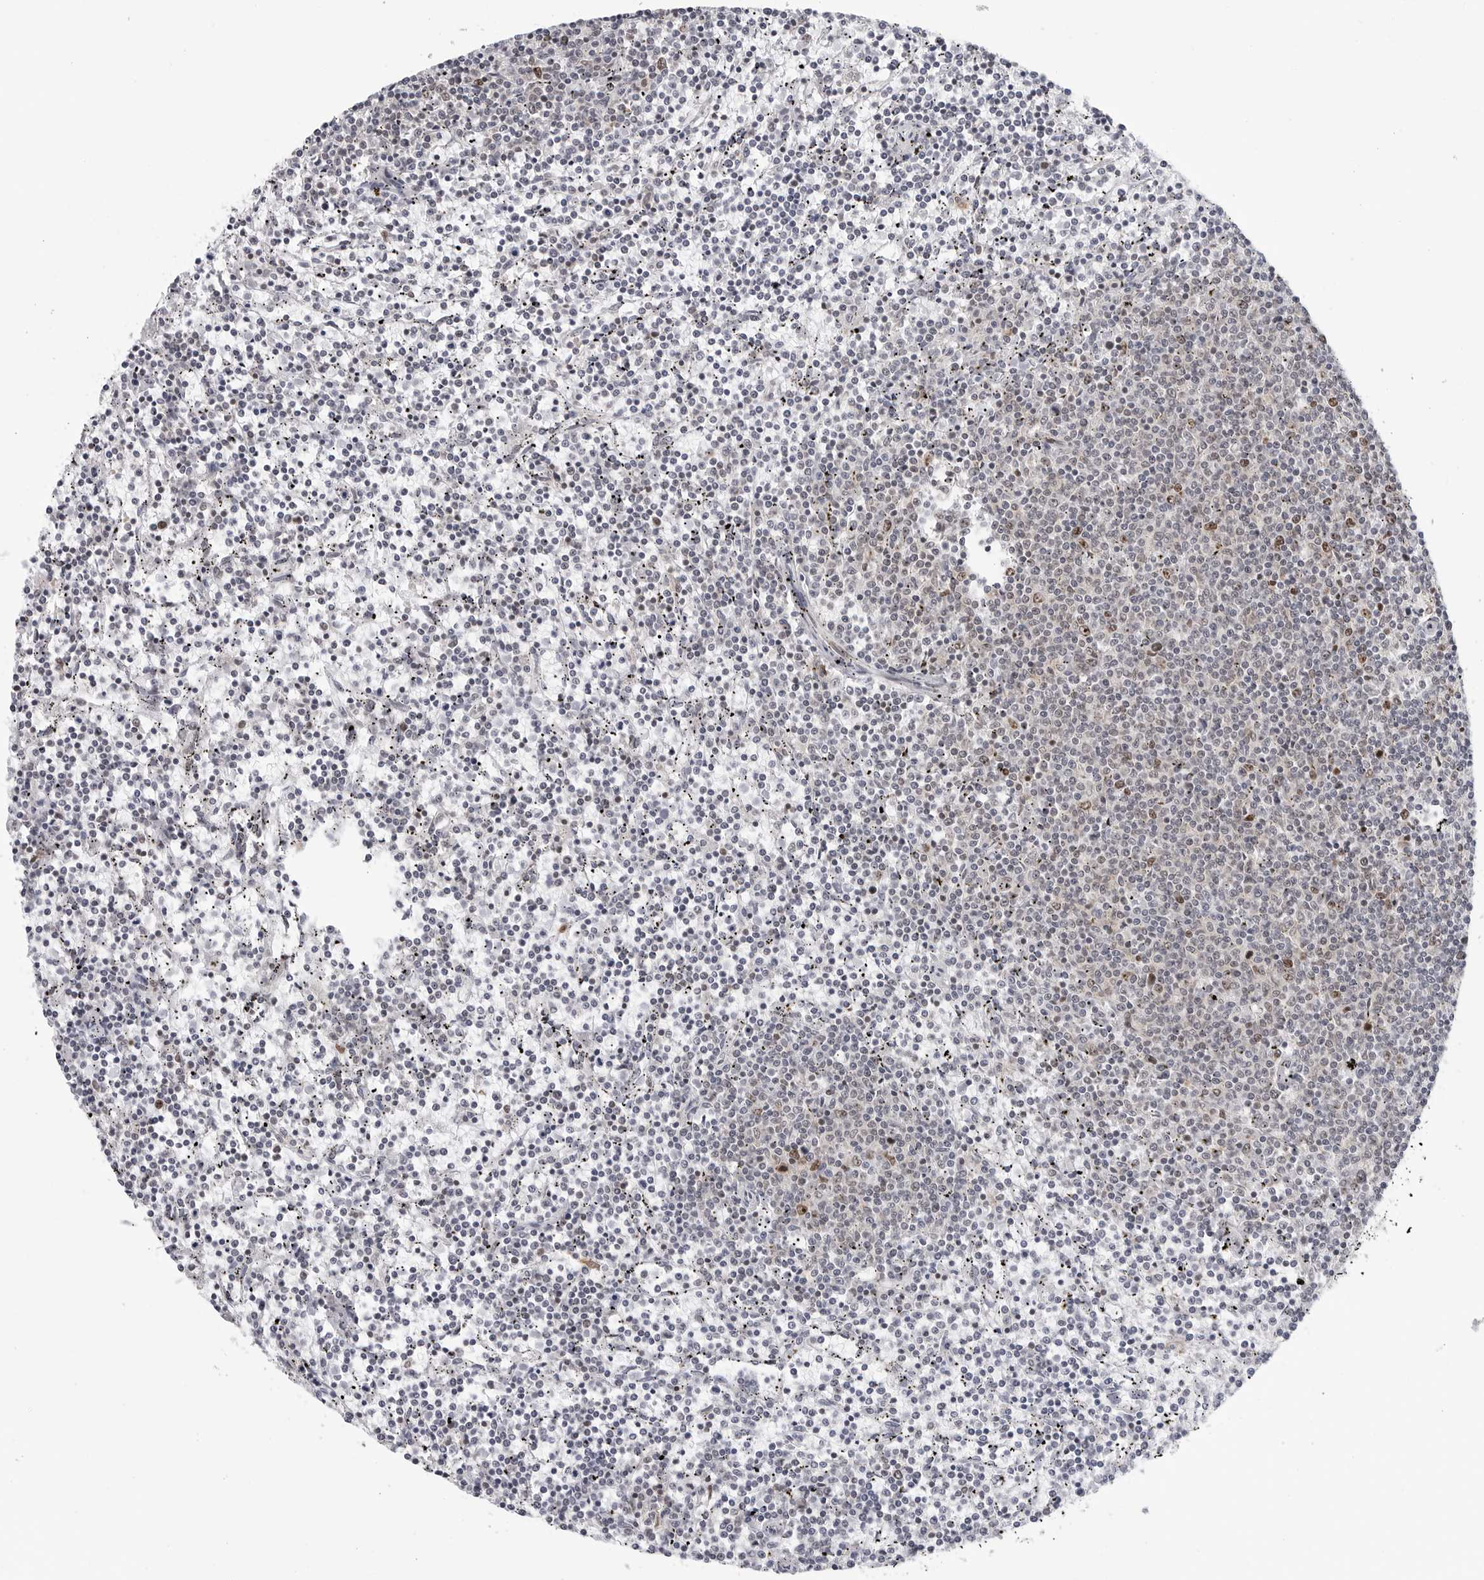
{"staining": {"intensity": "moderate", "quantity": "<25%", "location": "nuclear"}, "tissue": "lymphoma", "cell_type": "Tumor cells", "image_type": "cancer", "snomed": [{"axis": "morphology", "description": "Malignant lymphoma, non-Hodgkin's type, Low grade"}, {"axis": "topography", "description": "Spleen"}], "caption": "The micrograph demonstrates a brown stain indicating the presence of a protein in the nuclear of tumor cells in malignant lymphoma, non-Hodgkin's type (low-grade).", "gene": "FAM135B", "patient": {"sex": "female", "age": 50}}